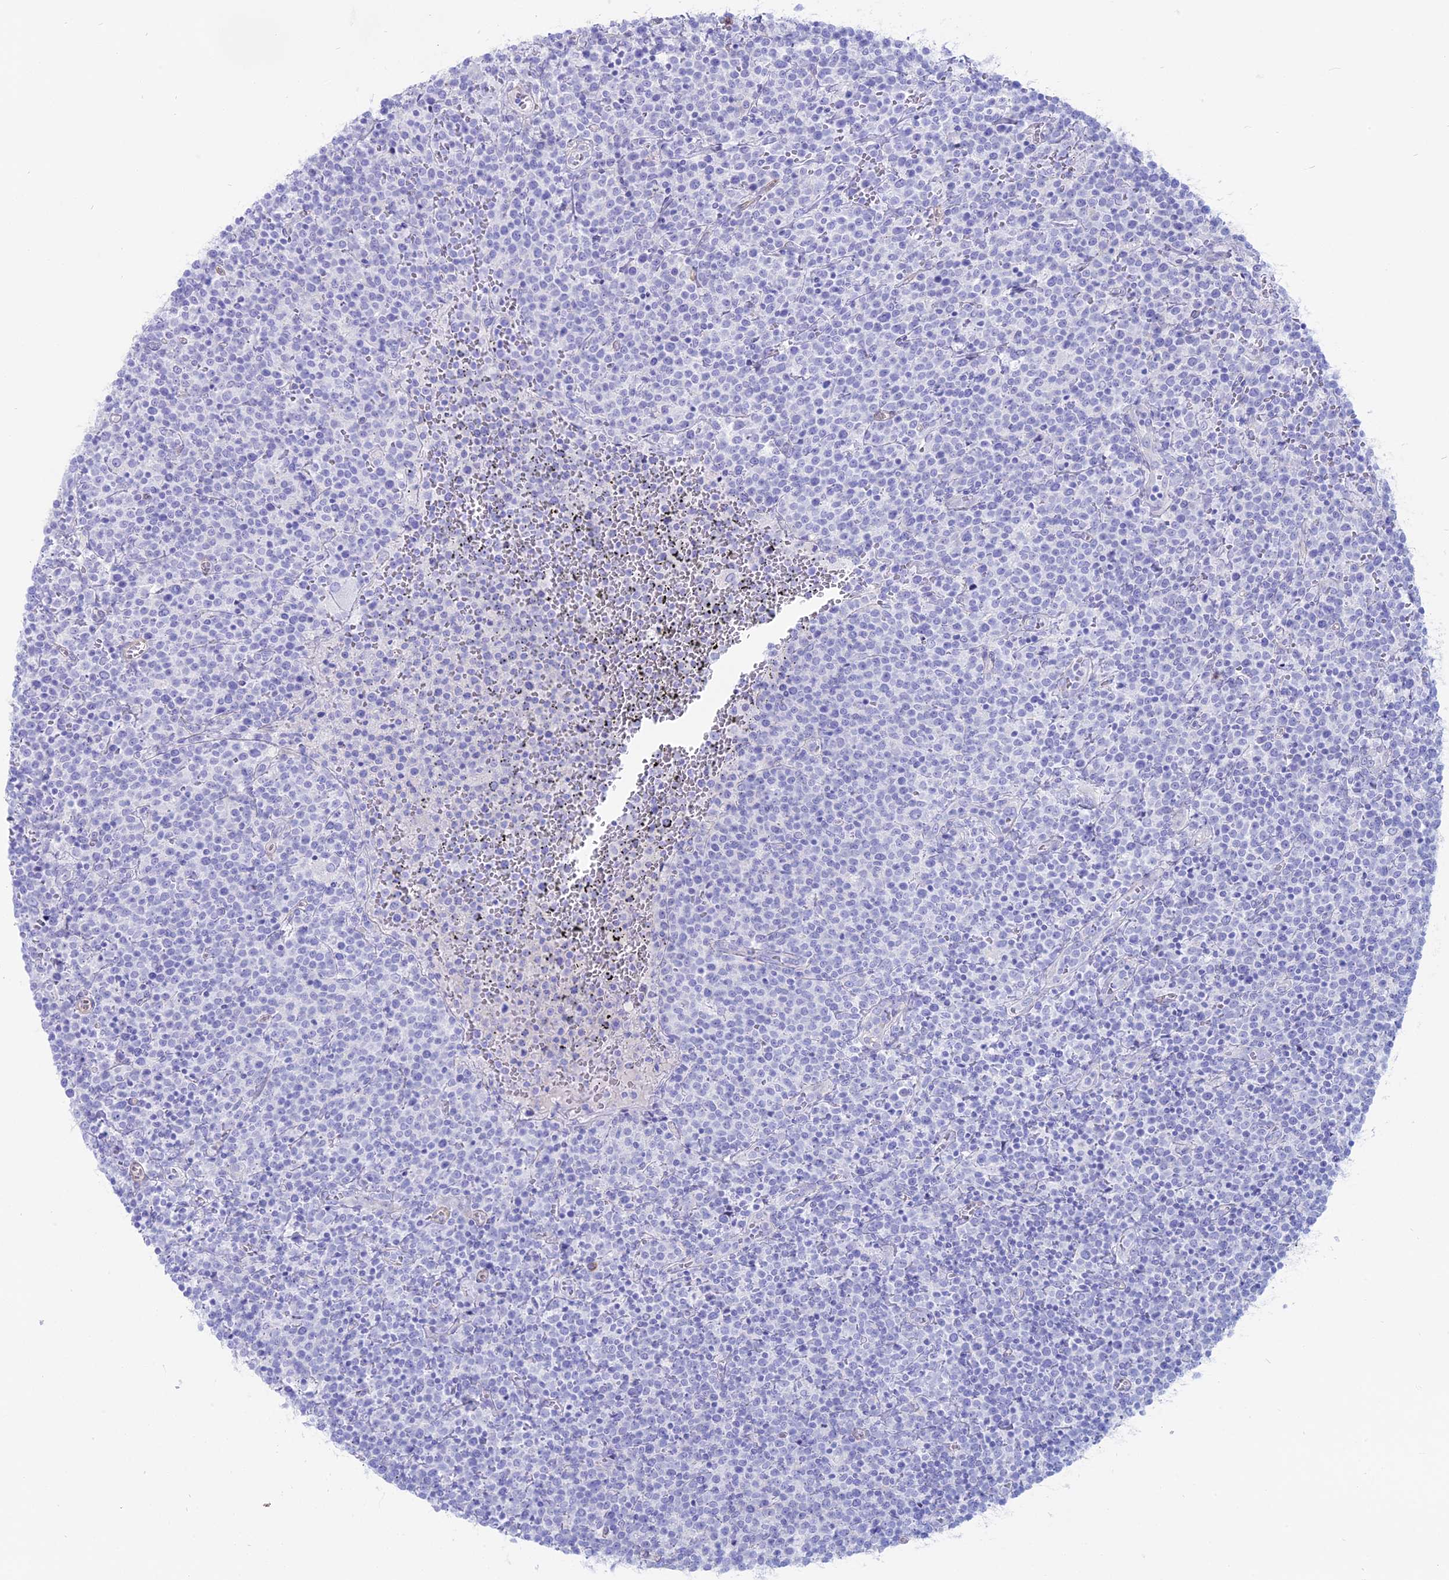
{"staining": {"intensity": "negative", "quantity": "none", "location": "none"}, "tissue": "lymphoma", "cell_type": "Tumor cells", "image_type": "cancer", "snomed": [{"axis": "morphology", "description": "Malignant lymphoma, non-Hodgkin's type, High grade"}, {"axis": "topography", "description": "Lymph node"}], "caption": "A high-resolution photomicrograph shows immunohistochemistry (IHC) staining of lymphoma, which reveals no significant expression in tumor cells.", "gene": "OR2AE1", "patient": {"sex": "male", "age": 61}}